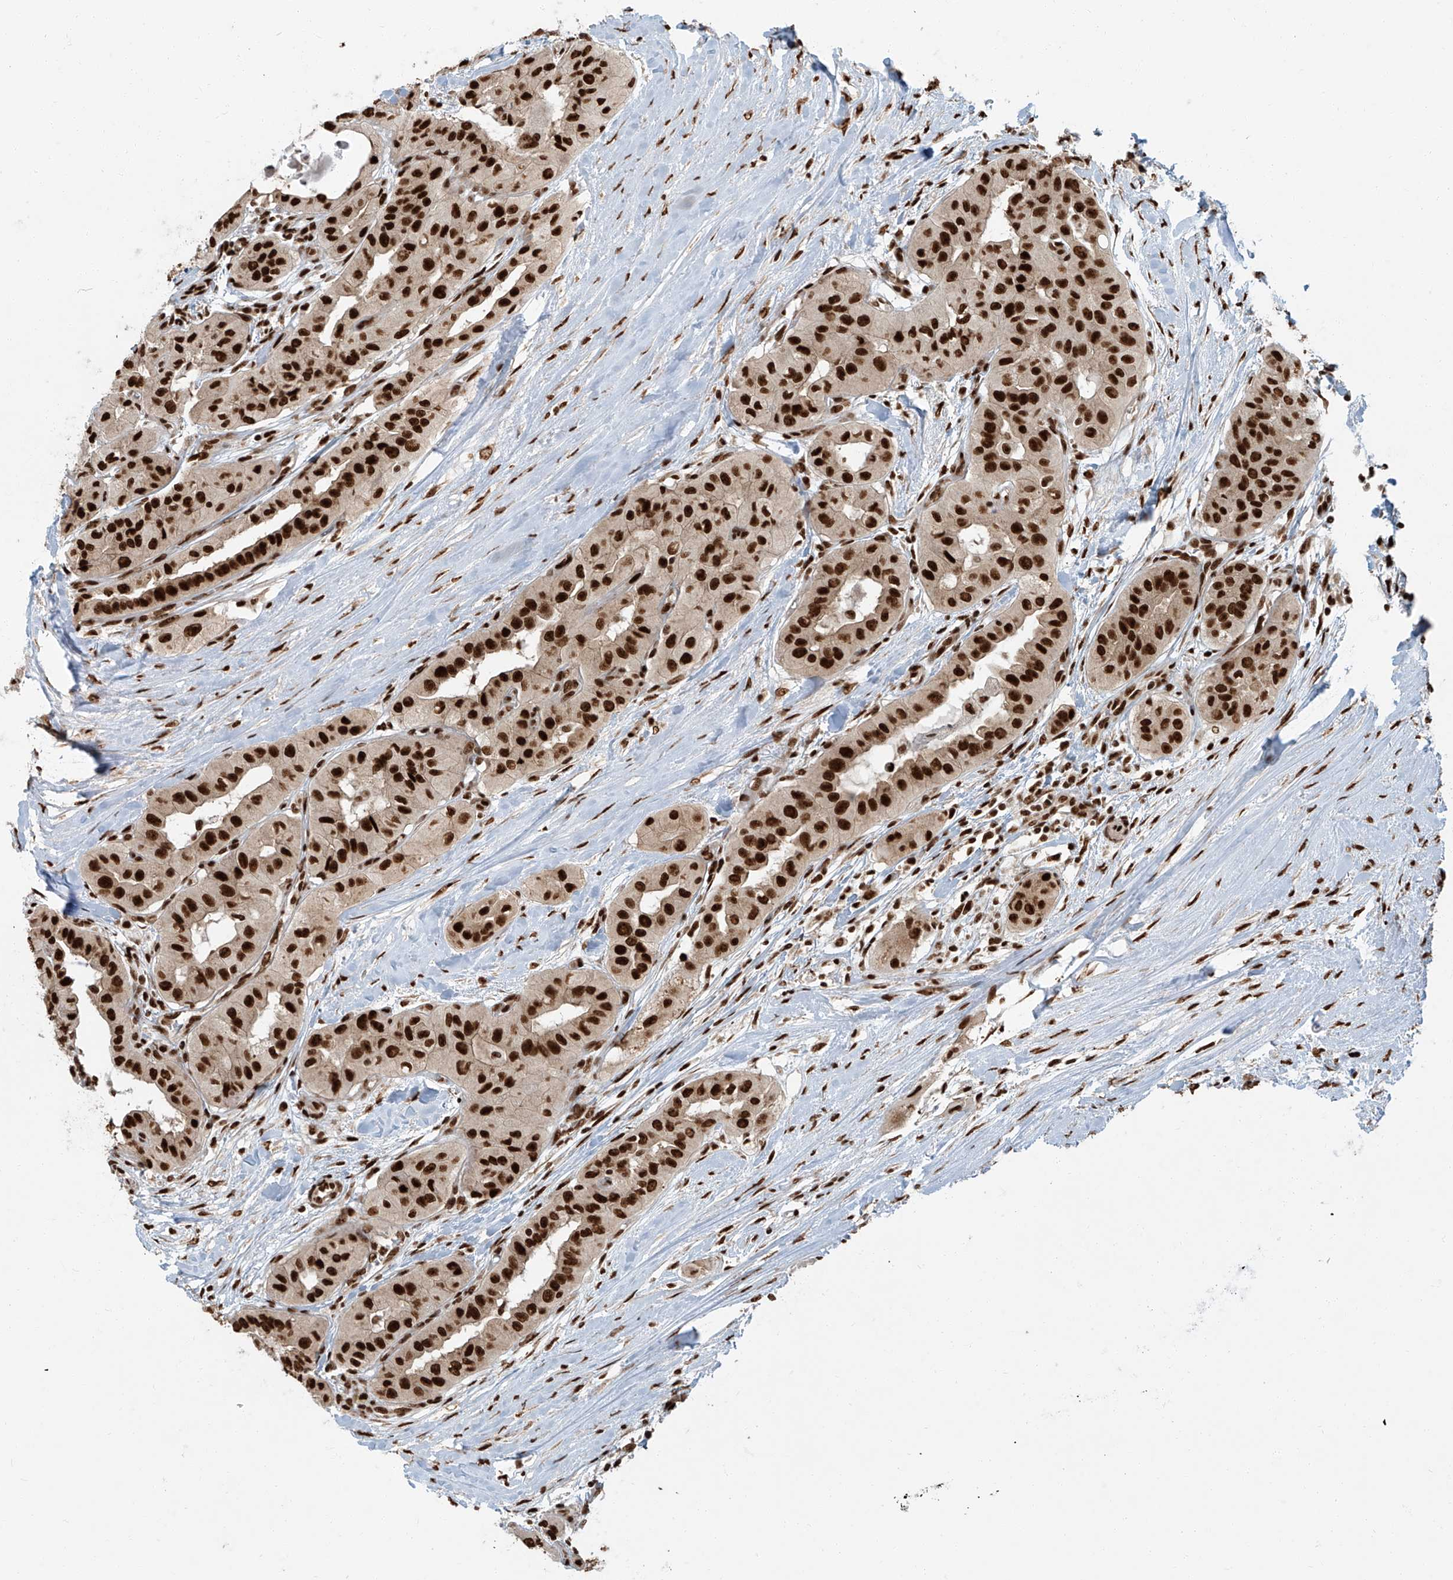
{"staining": {"intensity": "strong", "quantity": ">75%", "location": "nuclear"}, "tissue": "thyroid cancer", "cell_type": "Tumor cells", "image_type": "cancer", "snomed": [{"axis": "morphology", "description": "Papillary adenocarcinoma, NOS"}, {"axis": "topography", "description": "Thyroid gland"}], "caption": "A micrograph showing strong nuclear positivity in approximately >75% of tumor cells in papillary adenocarcinoma (thyroid), as visualized by brown immunohistochemical staining.", "gene": "FAM193B", "patient": {"sex": "female", "age": 59}}